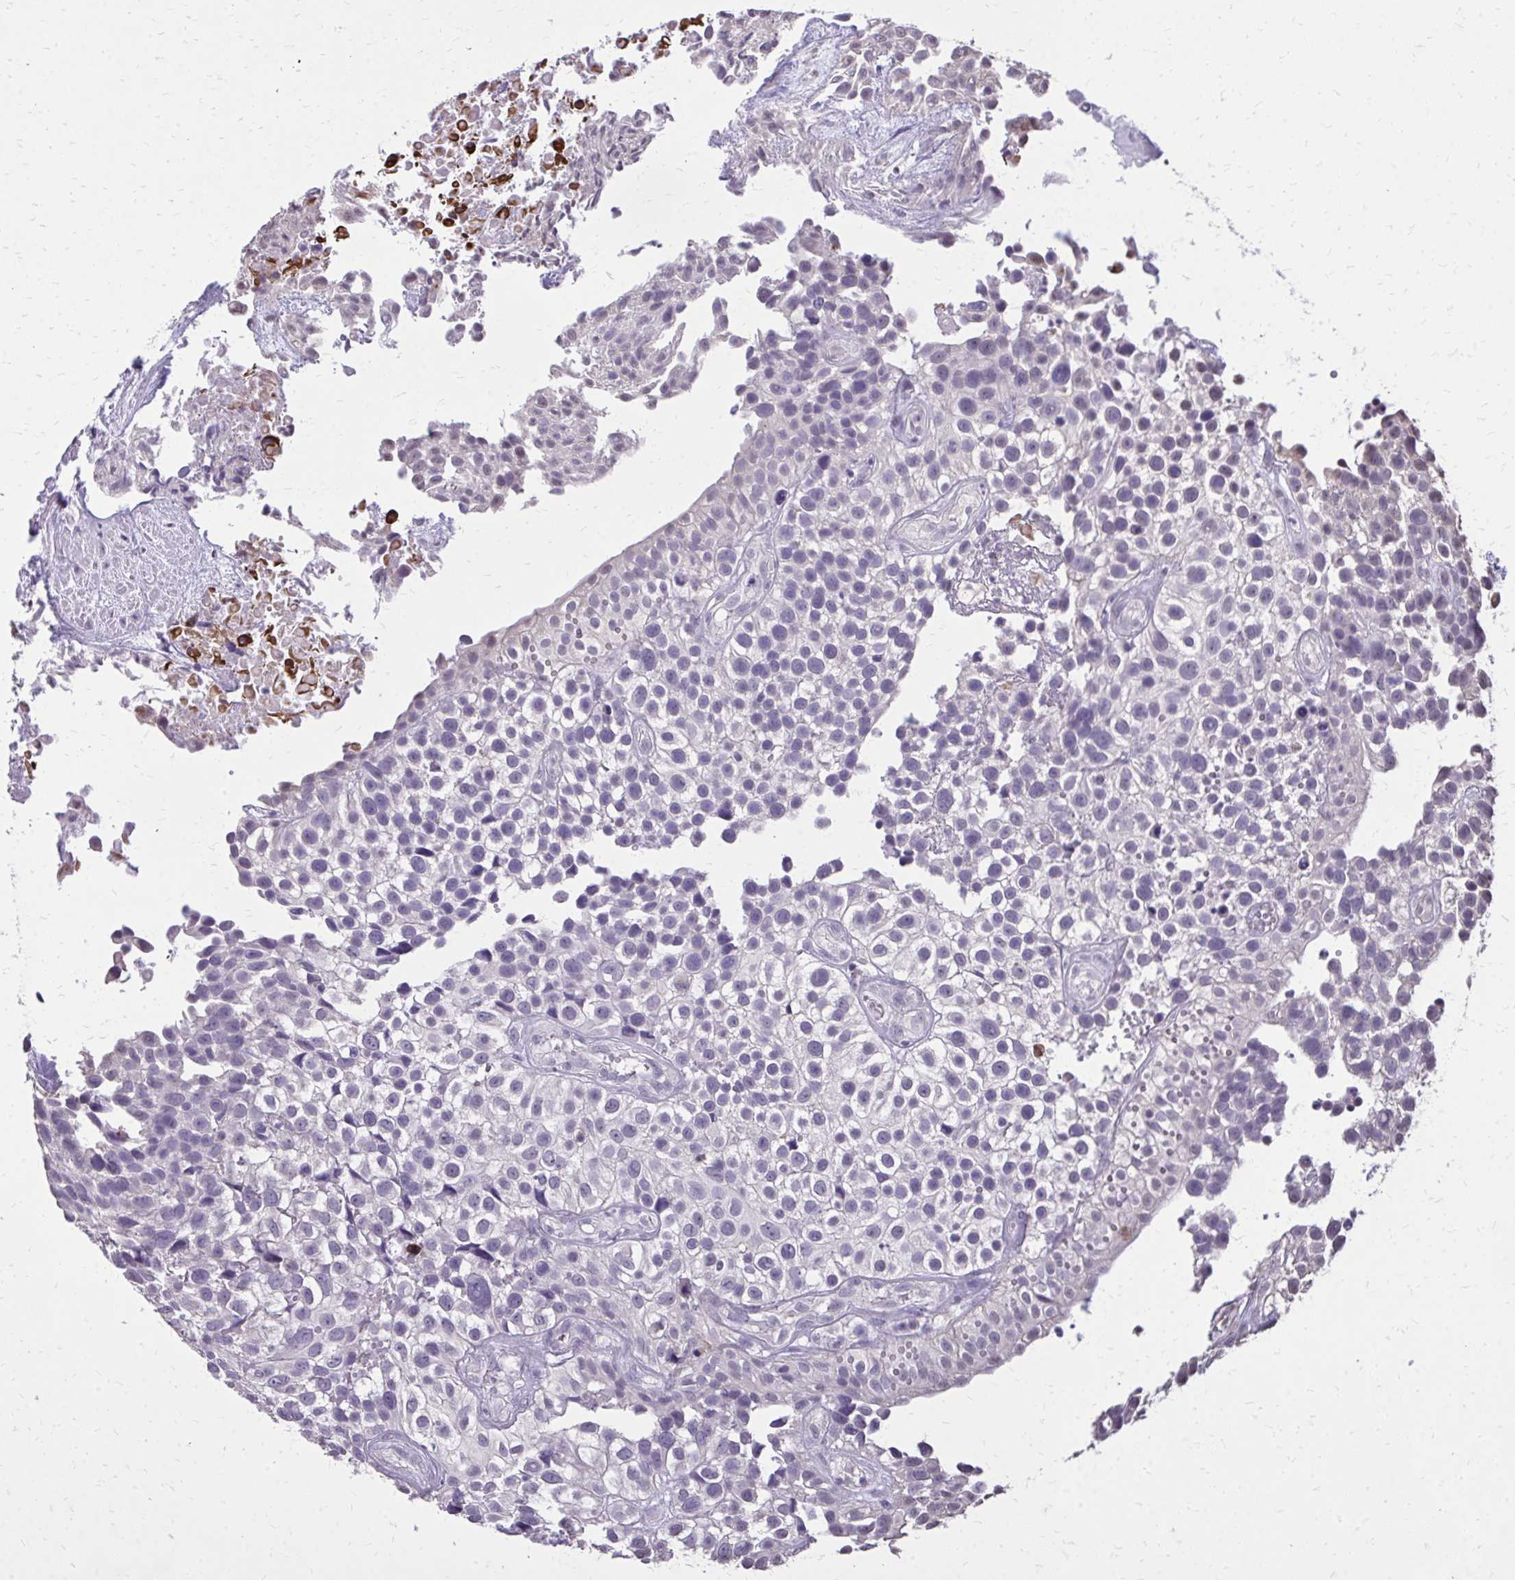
{"staining": {"intensity": "negative", "quantity": "none", "location": "none"}, "tissue": "urothelial cancer", "cell_type": "Tumor cells", "image_type": "cancer", "snomed": [{"axis": "morphology", "description": "Urothelial carcinoma, High grade"}, {"axis": "topography", "description": "Urinary bladder"}], "caption": "A histopathology image of high-grade urothelial carcinoma stained for a protein displays no brown staining in tumor cells. (DAB immunohistochemistry (IHC) with hematoxylin counter stain).", "gene": "AKAP5", "patient": {"sex": "male", "age": 56}}